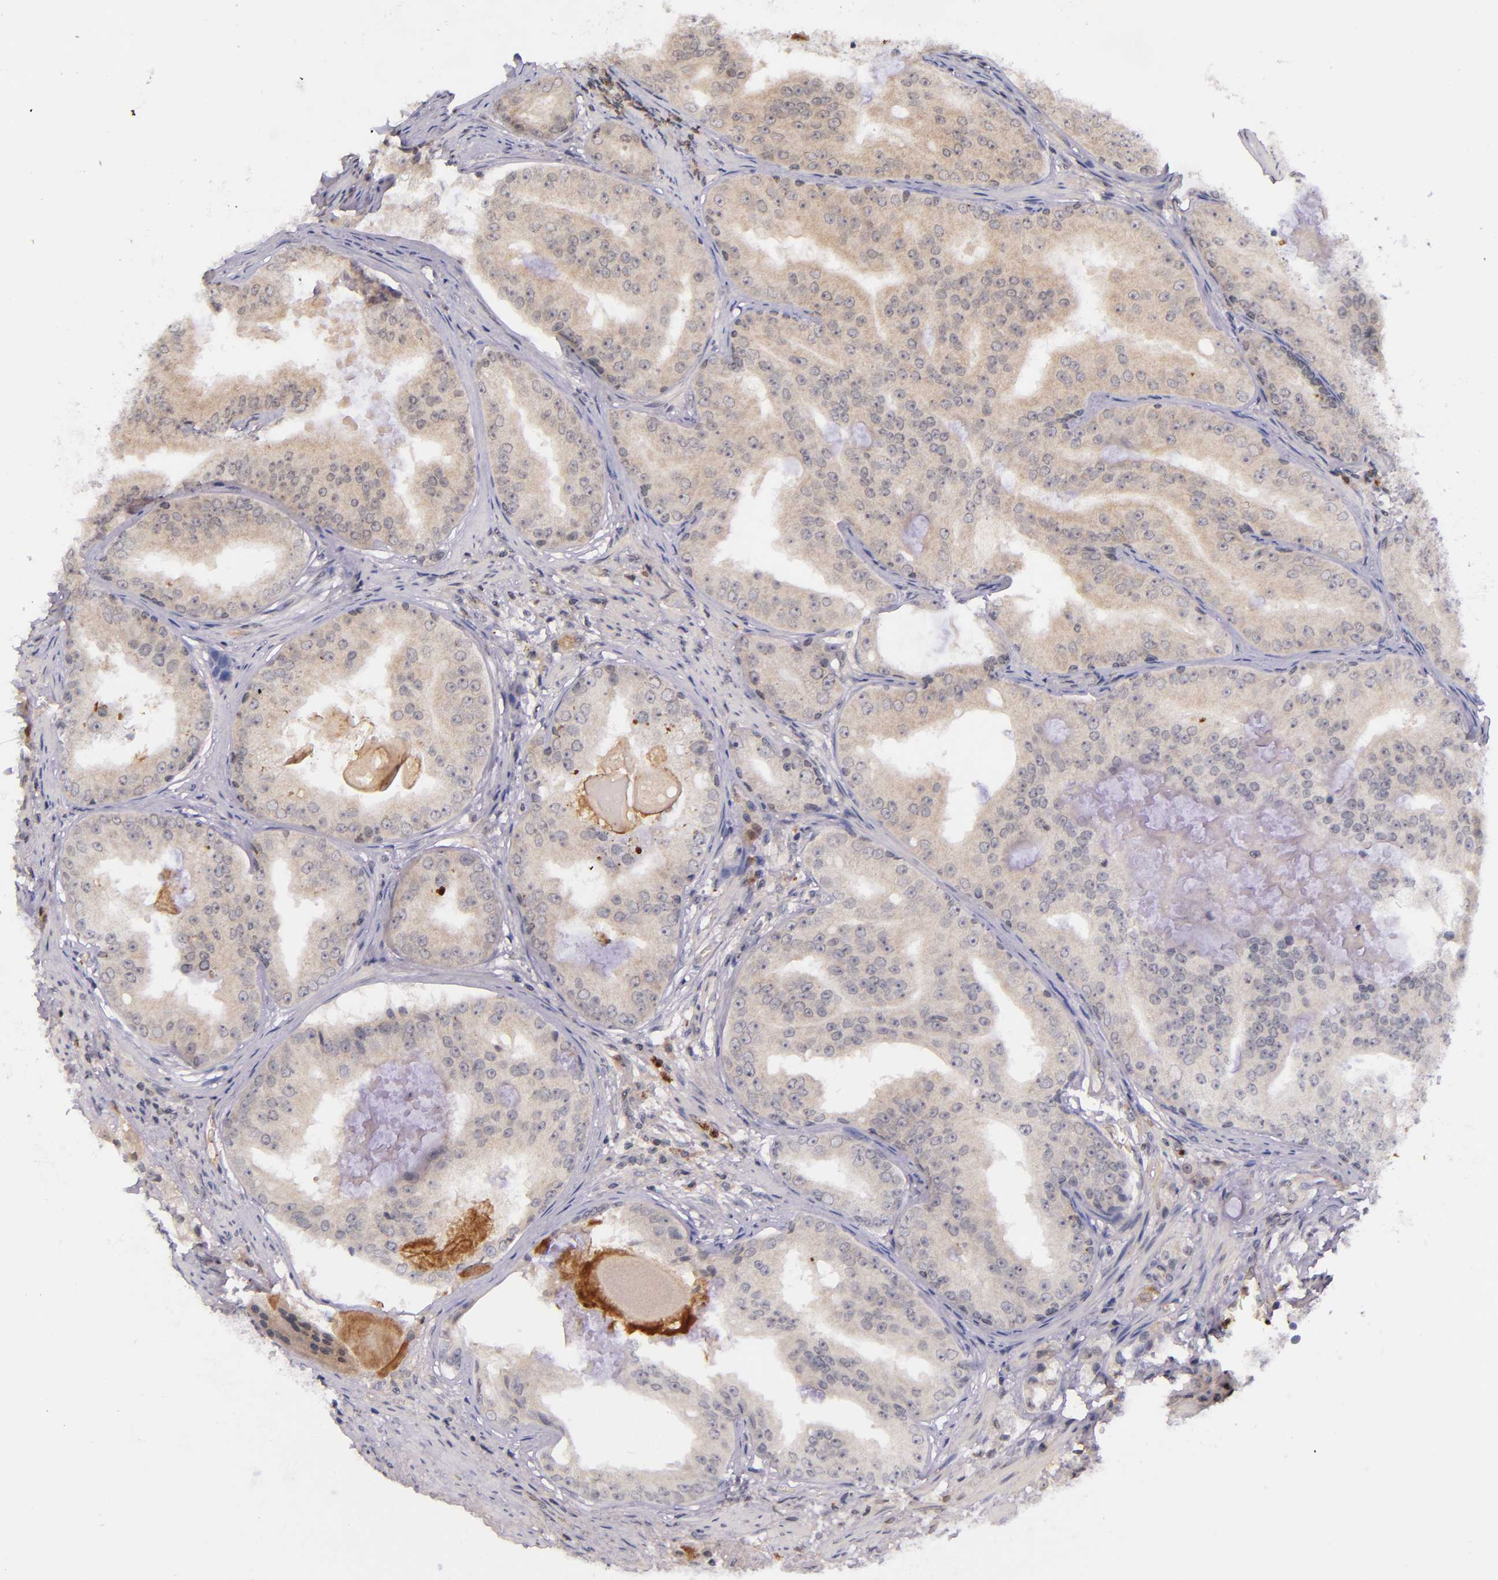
{"staining": {"intensity": "weak", "quantity": "25%-75%", "location": "cytoplasmic/membranous"}, "tissue": "prostate cancer", "cell_type": "Tumor cells", "image_type": "cancer", "snomed": [{"axis": "morphology", "description": "Adenocarcinoma, High grade"}, {"axis": "topography", "description": "Prostate"}], "caption": "A brown stain highlights weak cytoplasmic/membranous staining of a protein in human prostate cancer tumor cells.", "gene": "SELL", "patient": {"sex": "male", "age": 68}}